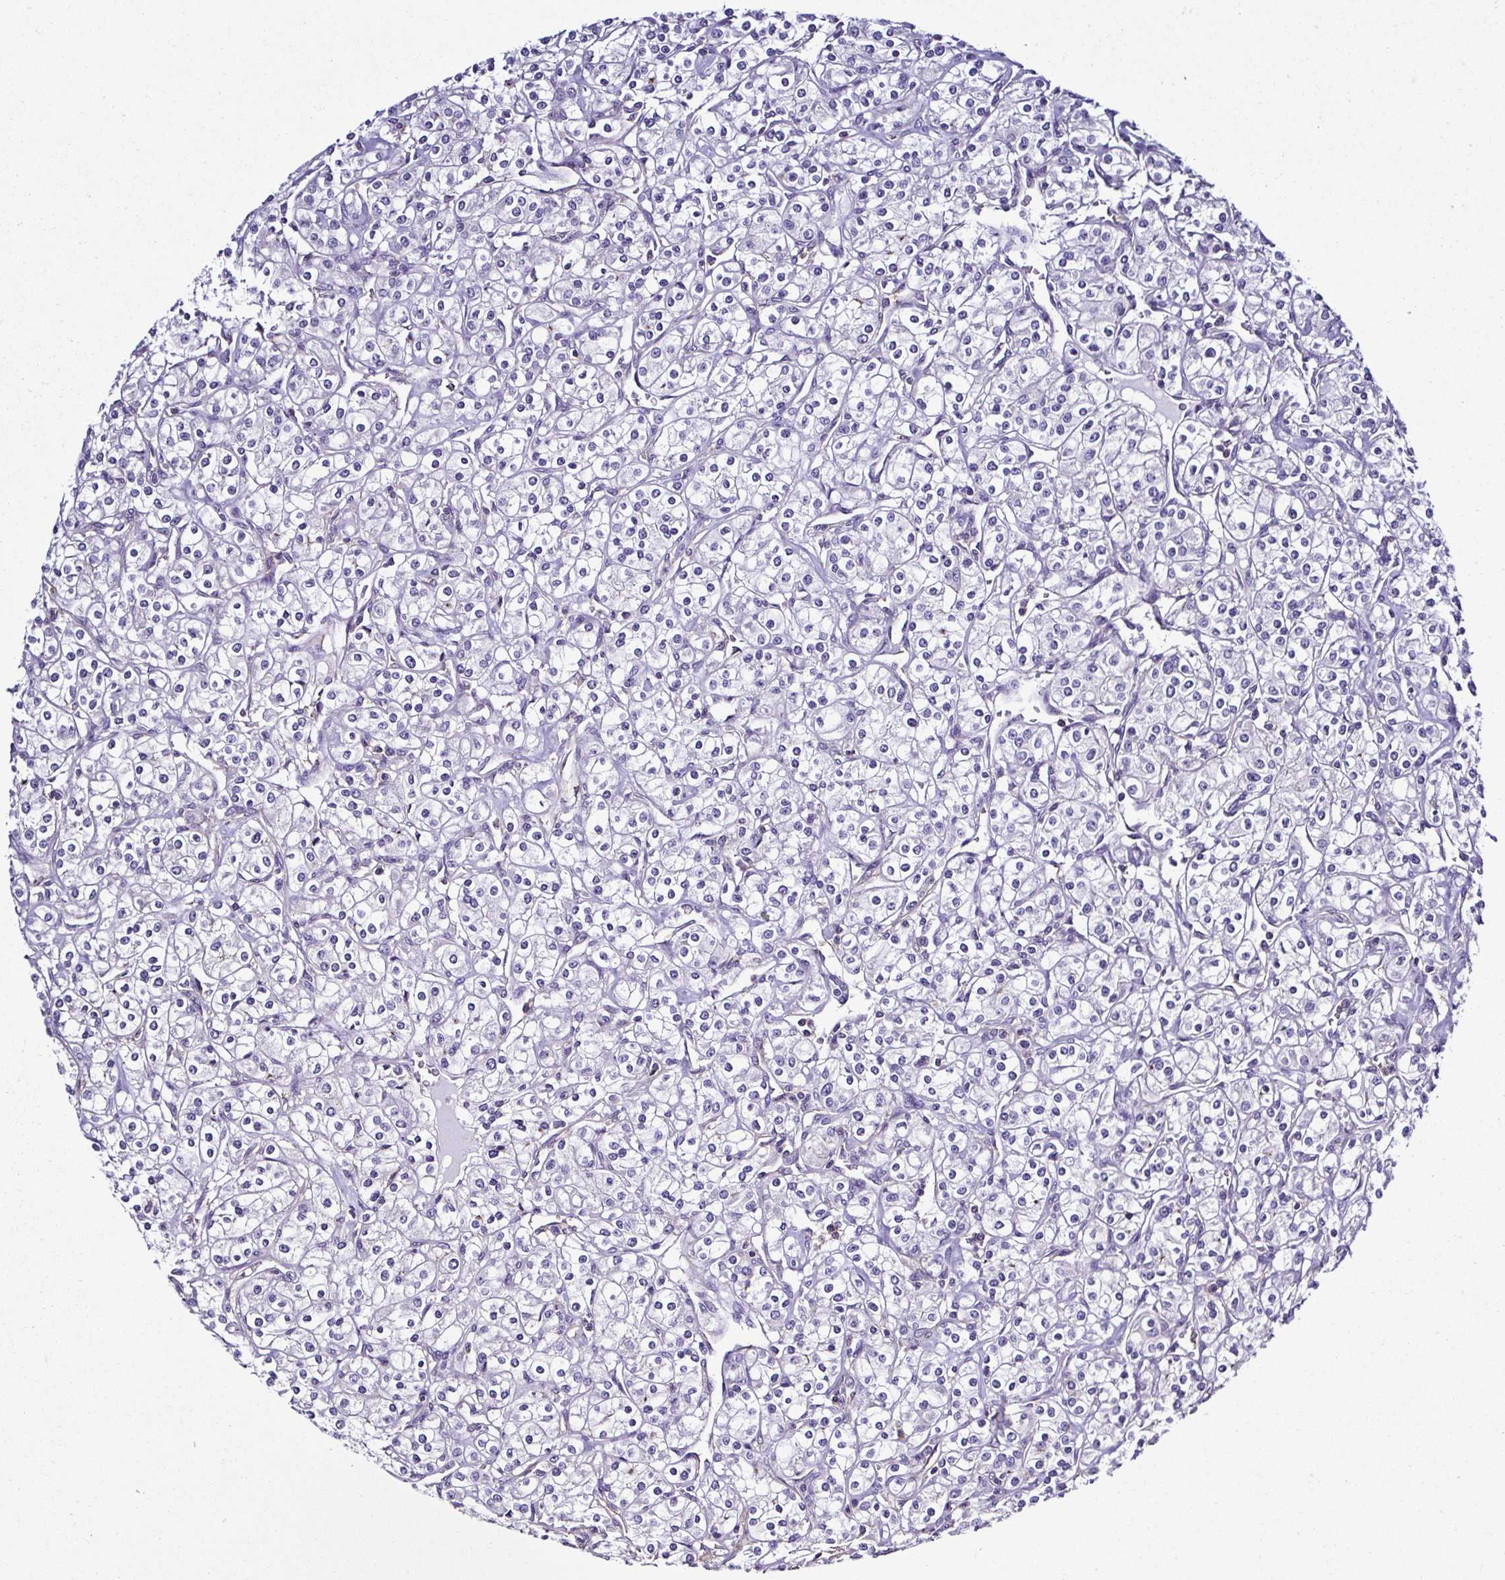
{"staining": {"intensity": "negative", "quantity": "none", "location": "none"}, "tissue": "renal cancer", "cell_type": "Tumor cells", "image_type": "cancer", "snomed": [{"axis": "morphology", "description": "Adenocarcinoma, NOS"}, {"axis": "topography", "description": "Kidney"}], "caption": "Immunohistochemical staining of human renal cancer reveals no significant positivity in tumor cells.", "gene": "TNNT2", "patient": {"sex": "male", "age": 77}}